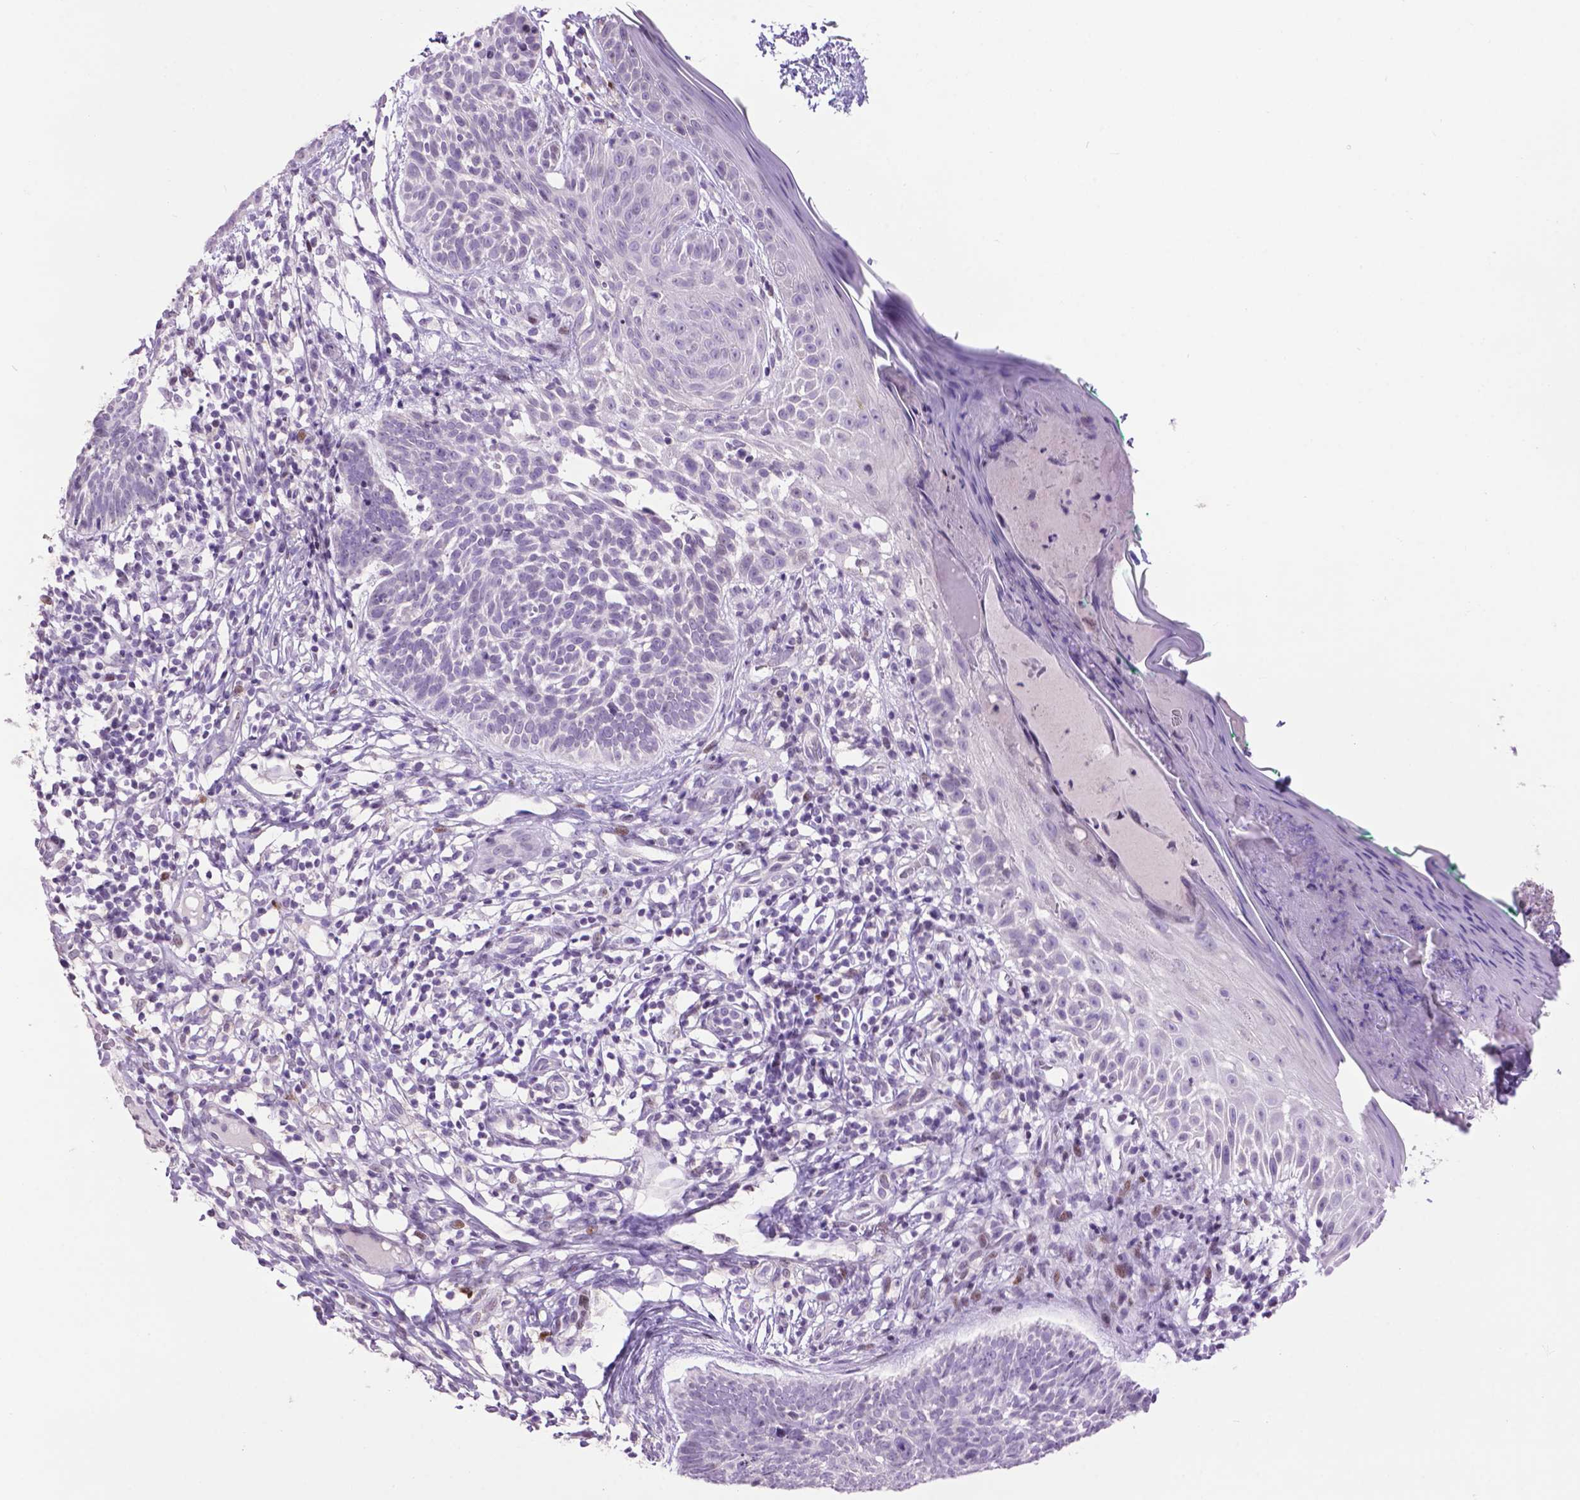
{"staining": {"intensity": "negative", "quantity": "none", "location": "none"}, "tissue": "skin cancer", "cell_type": "Tumor cells", "image_type": "cancer", "snomed": [{"axis": "morphology", "description": "Basal cell carcinoma"}, {"axis": "topography", "description": "Skin"}], "caption": "An IHC photomicrograph of skin cancer (basal cell carcinoma) is shown. There is no staining in tumor cells of skin cancer (basal cell carcinoma).", "gene": "TH", "patient": {"sex": "male", "age": 85}}